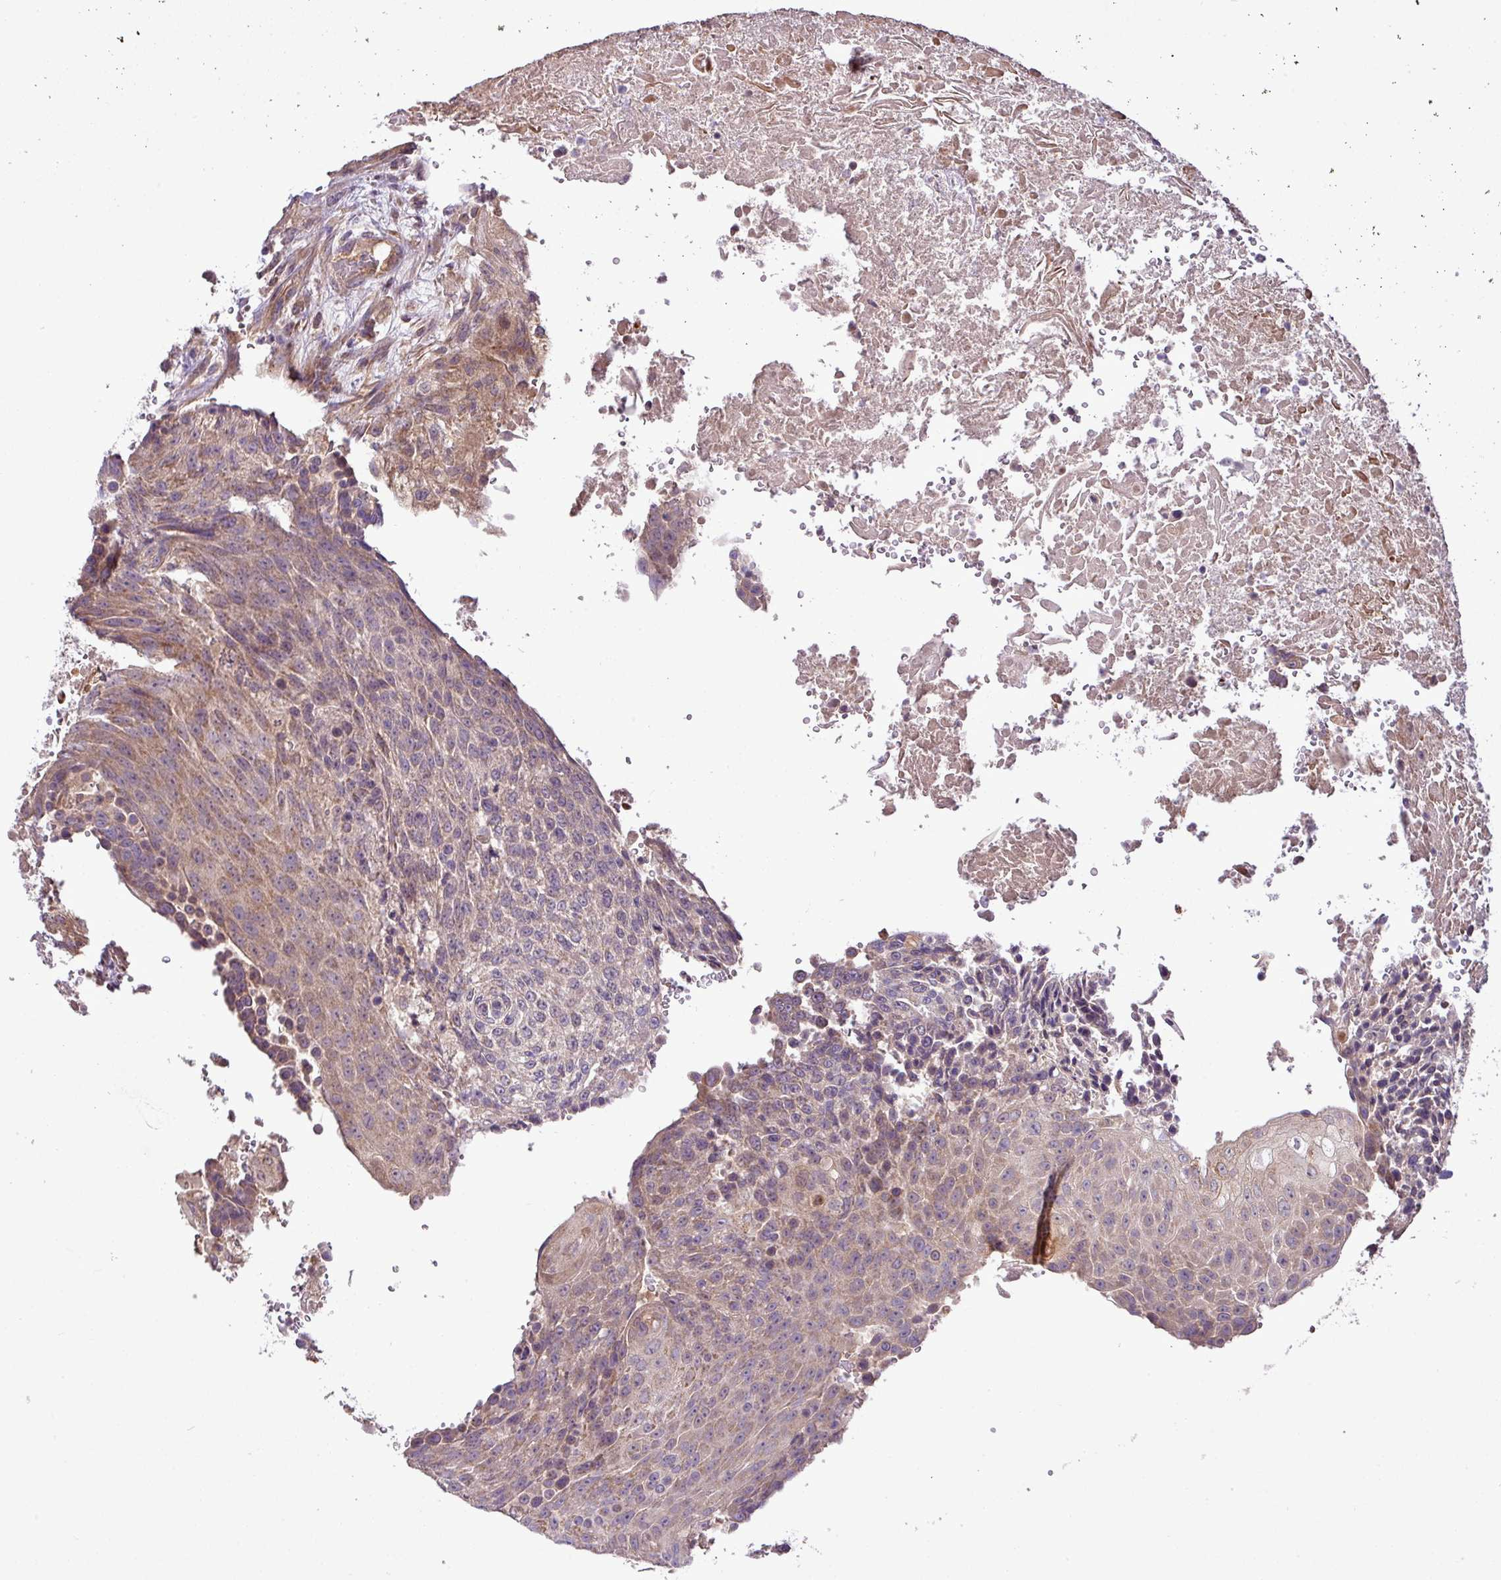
{"staining": {"intensity": "weak", "quantity": "25%-75%", "location": "cytoplasmic/membranous"}, "tissue": "urothelial cancer", "cell_type": "Tumor cells", "image_type": "cancer", "snomed": [{"axis": "morphology", "description": "Urothelial carcinoma, High grade"}, {"axis": "topography", "description": "Urinary bladder"}], "caption": "There is low levels of weak cytoplasmic/membranous staining in tumor cells of urothelial cancer, as demonstrated by immunohistochemical staining (brown color).", "gene": "XIAP", "patient": {"sex": "female", "age": 63}}